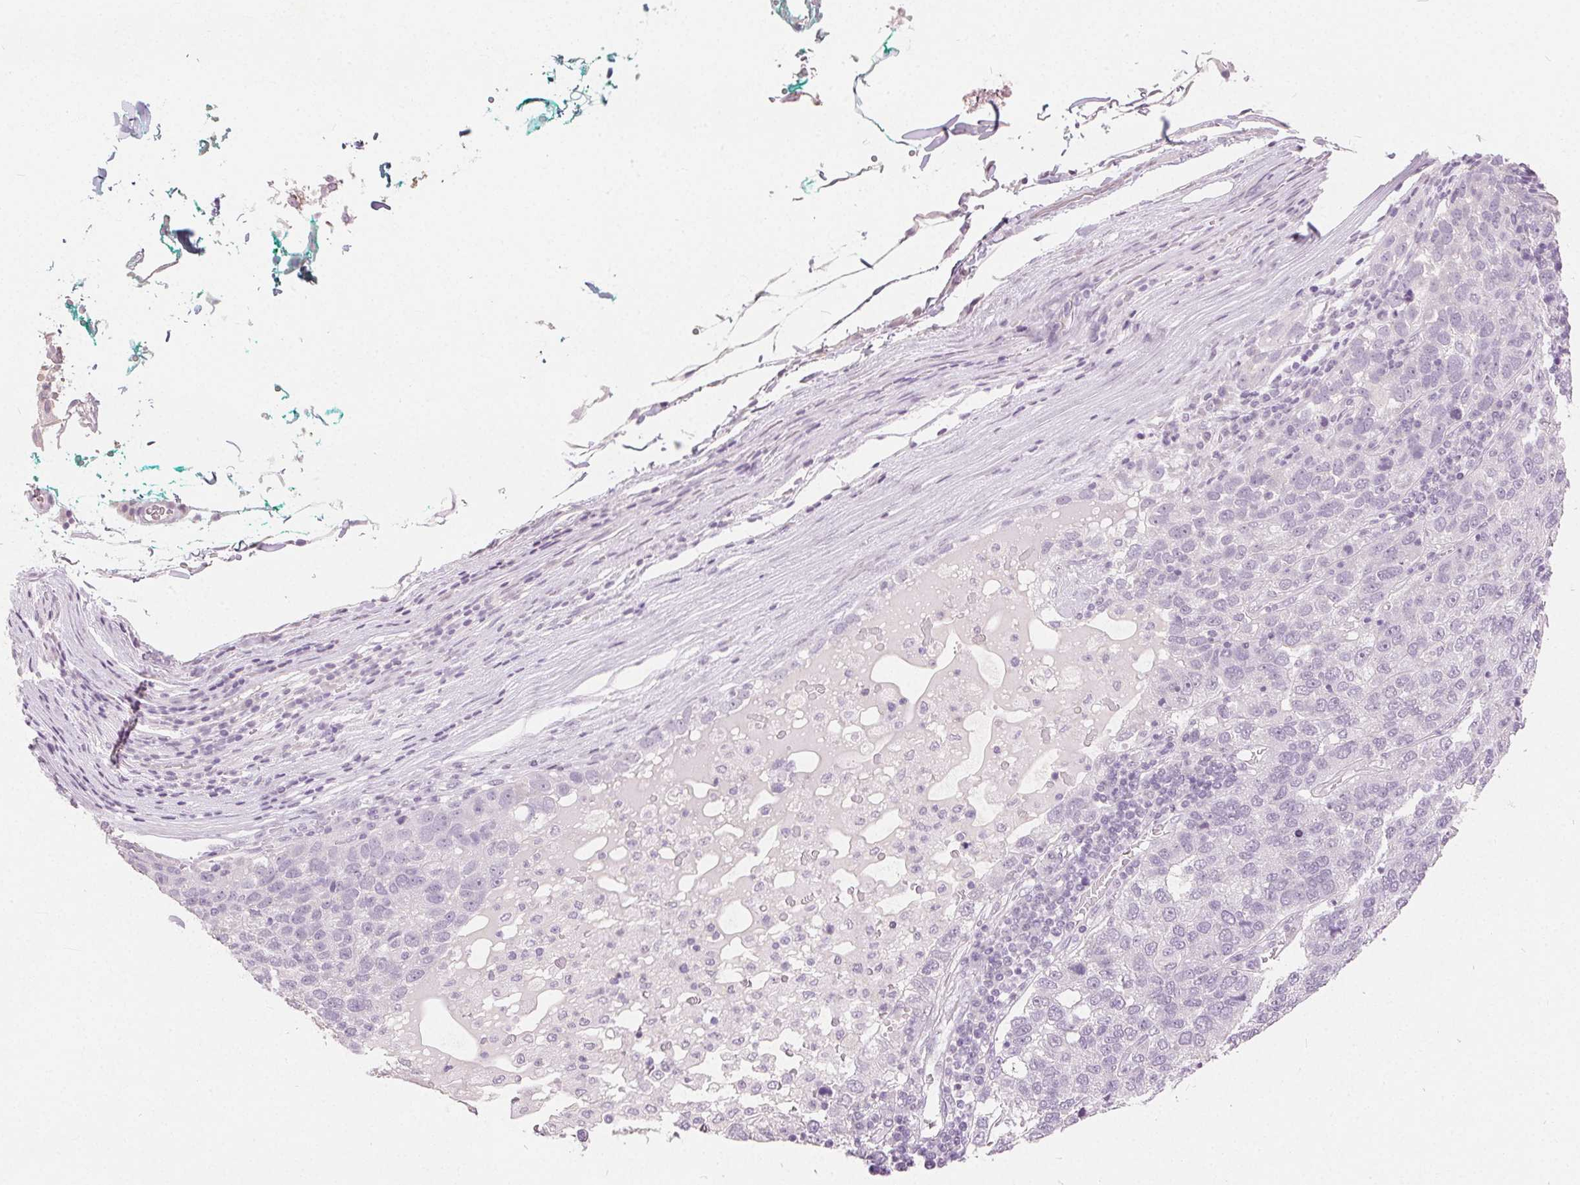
{"staining": {"intensity": "negative", "quantity": "none", "location": "none"}, "tissue": "pancreatic cancer", "cell_type": "Tumor cells", "image_type": "cancer", "snomed": [{"axis": "morphology", "description": "Adenocarcinoma, NOS"}, {"axis": "topography", "description": "Pancreas"}], "caption": "DAB immunohistochemical staining of pancreatic cancer (adenocarcinoma) exhibits no significant expression in tumor cells.", "gene": "CA12", "patient": {"sex": "female", "age": 61}}